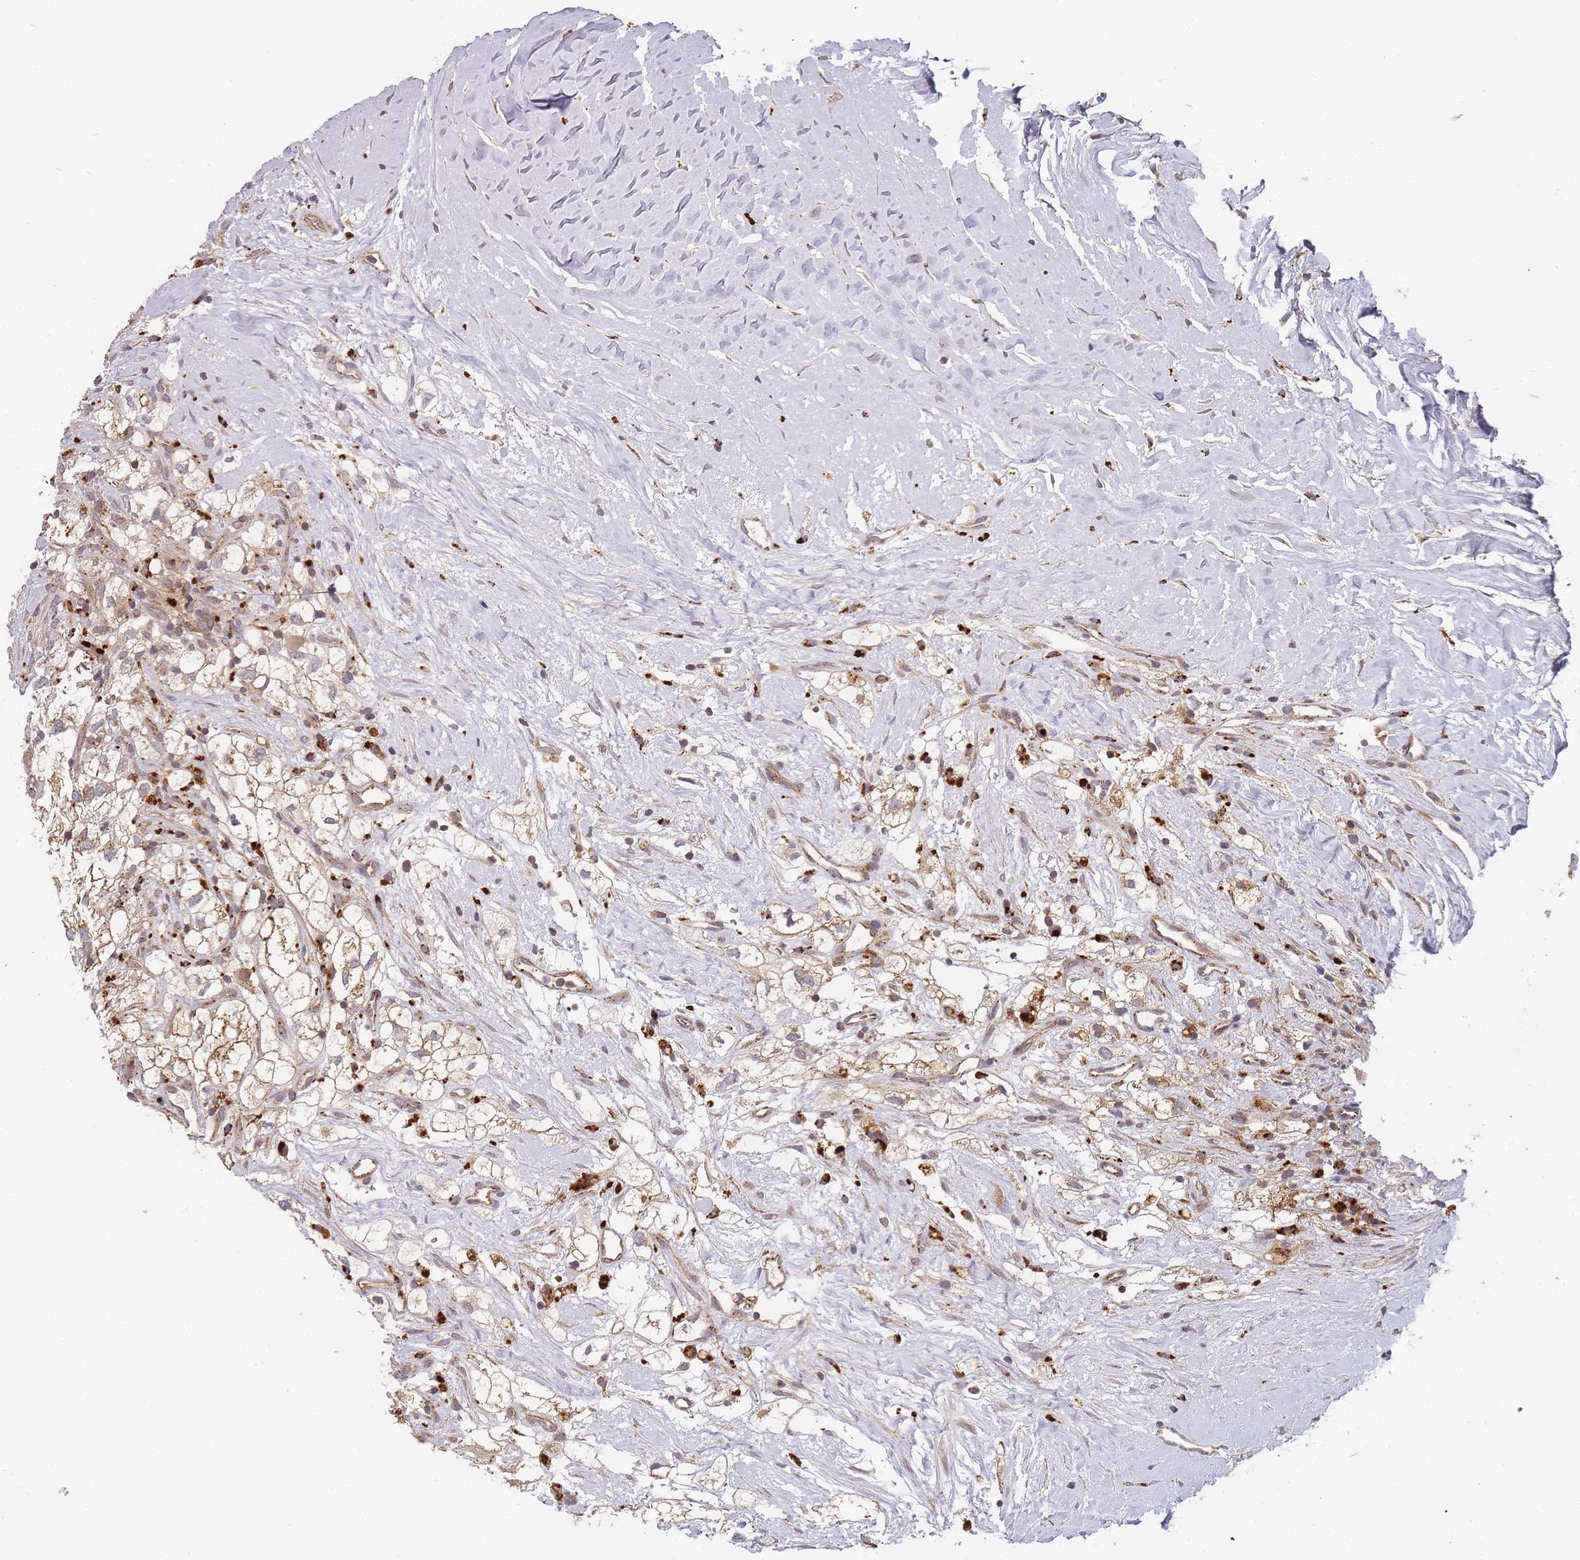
{"staining": {"intensity": "moderate", "quantity": ">75%", "location": "cytoplasmic/membranous"}, "tissue": "renal cancer", "cell_type": "Tumor cells", "image_type": "cancer", "snomed": [{"axis": "morphology", "description": "Adenocarcinoma, NOS"}, {"axis": "topography", "description": "Kidney"}], "caption": "Adenocarcinoma (renal) stained with immunohistochemistry (IHC) reveals moderate cytoplasmic/membranous expression in about >75% of tumor cells. (IHC, brightfield microscopy, high magnification).", "gene": "ATG5", "patient": {"sex": "male", "age": 59}}